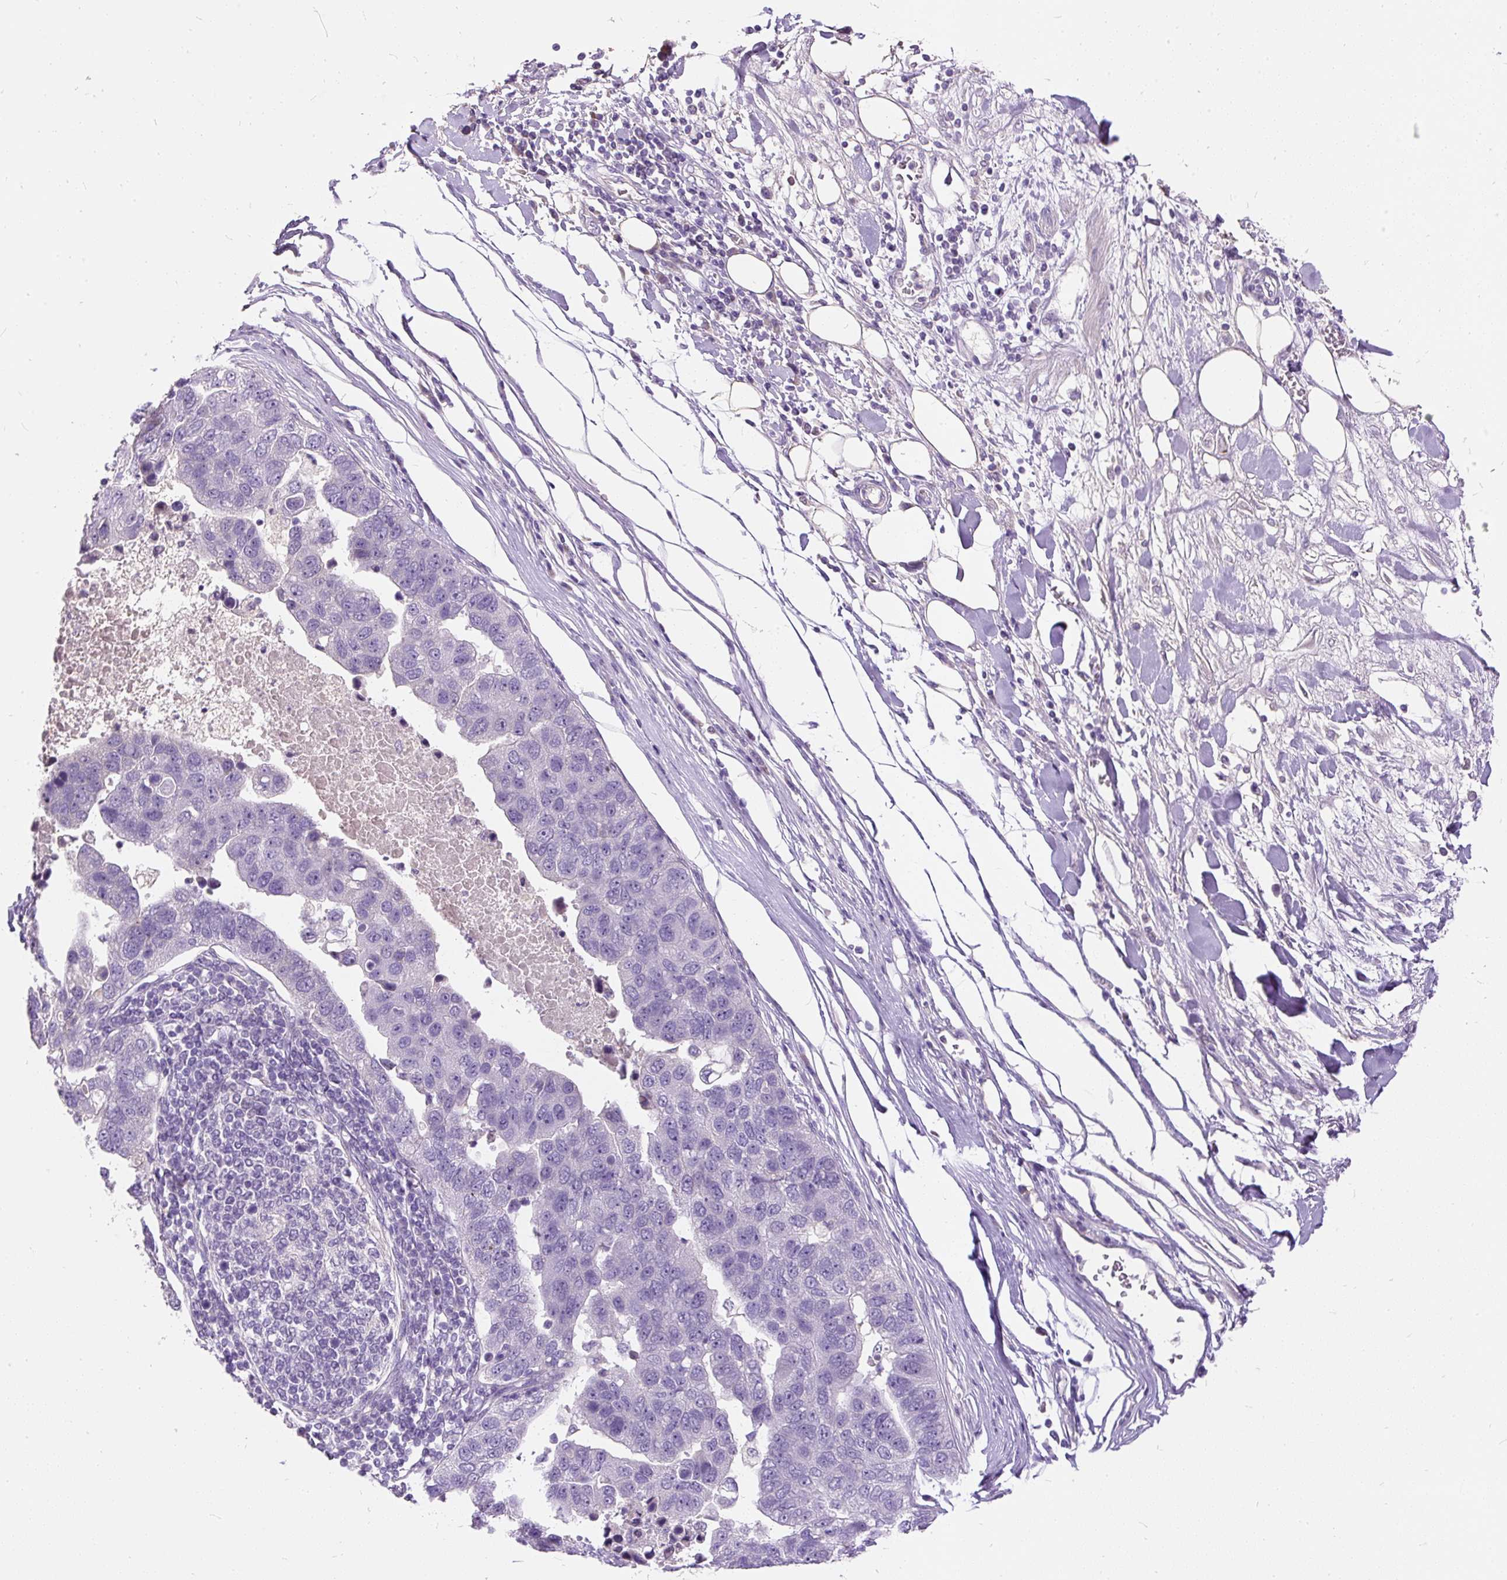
{"staining": {"intensity": "negative", "quantity": "none", "location": "none"}, "tissue": "pancreatic cancer", "cell_type": "Tumor cells", "image_type": "cancer", "snomed": [{"axis": "morphology", "description": "Adenocarcinoma, NOS"}, {"axis": "topography", "description": "Pancreas"}], "caption": "Tumor cells are negative for brown protein staining in pancreatic adenocarcinoma.", "gene": "KRTAP20-3", "patient": {"sex": "female", "age": 61}}